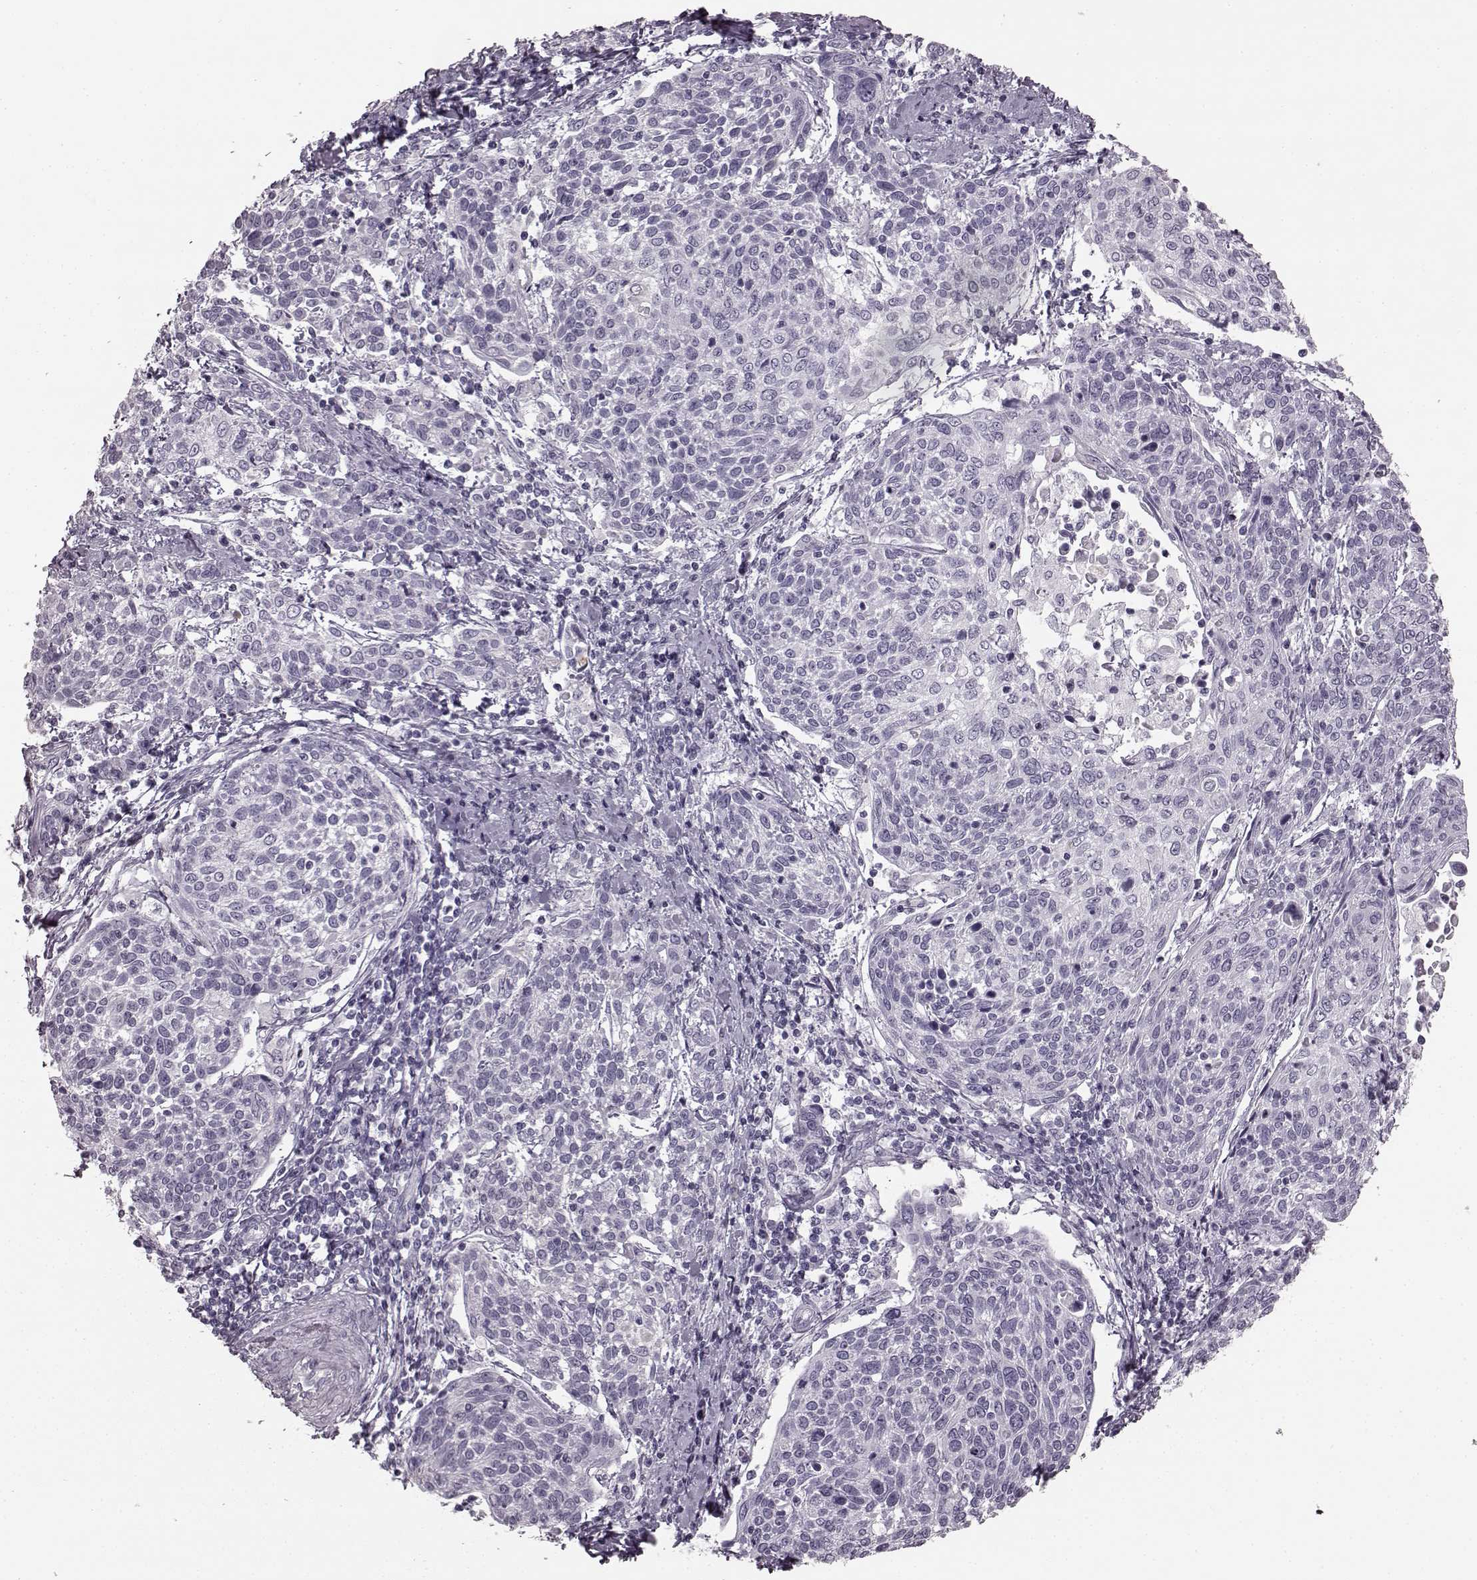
{"staining": {"intensity": "negative", "quantity": "none", "location": "none"}, "tissue": "cervical cancer", "cell_type": "Tumor cells", "image_type": "cancer", "snomed": [{"axis": "morphology", "description": "Squamous cell carcinoma, NOS"}, {"axis": "topography", "description": "Cervix"}], "caption": "A micrograph of cervical cancer (squamous cell carcinoma) stained for a protein reveals no brown staining in tumor cells. (DAB (3,3'-diaminobenzidine) IHC visualized using brightfield microscopy, high magnification).", "gene": "TRPM1", "patient": {"sex": "female", "age": 61}}